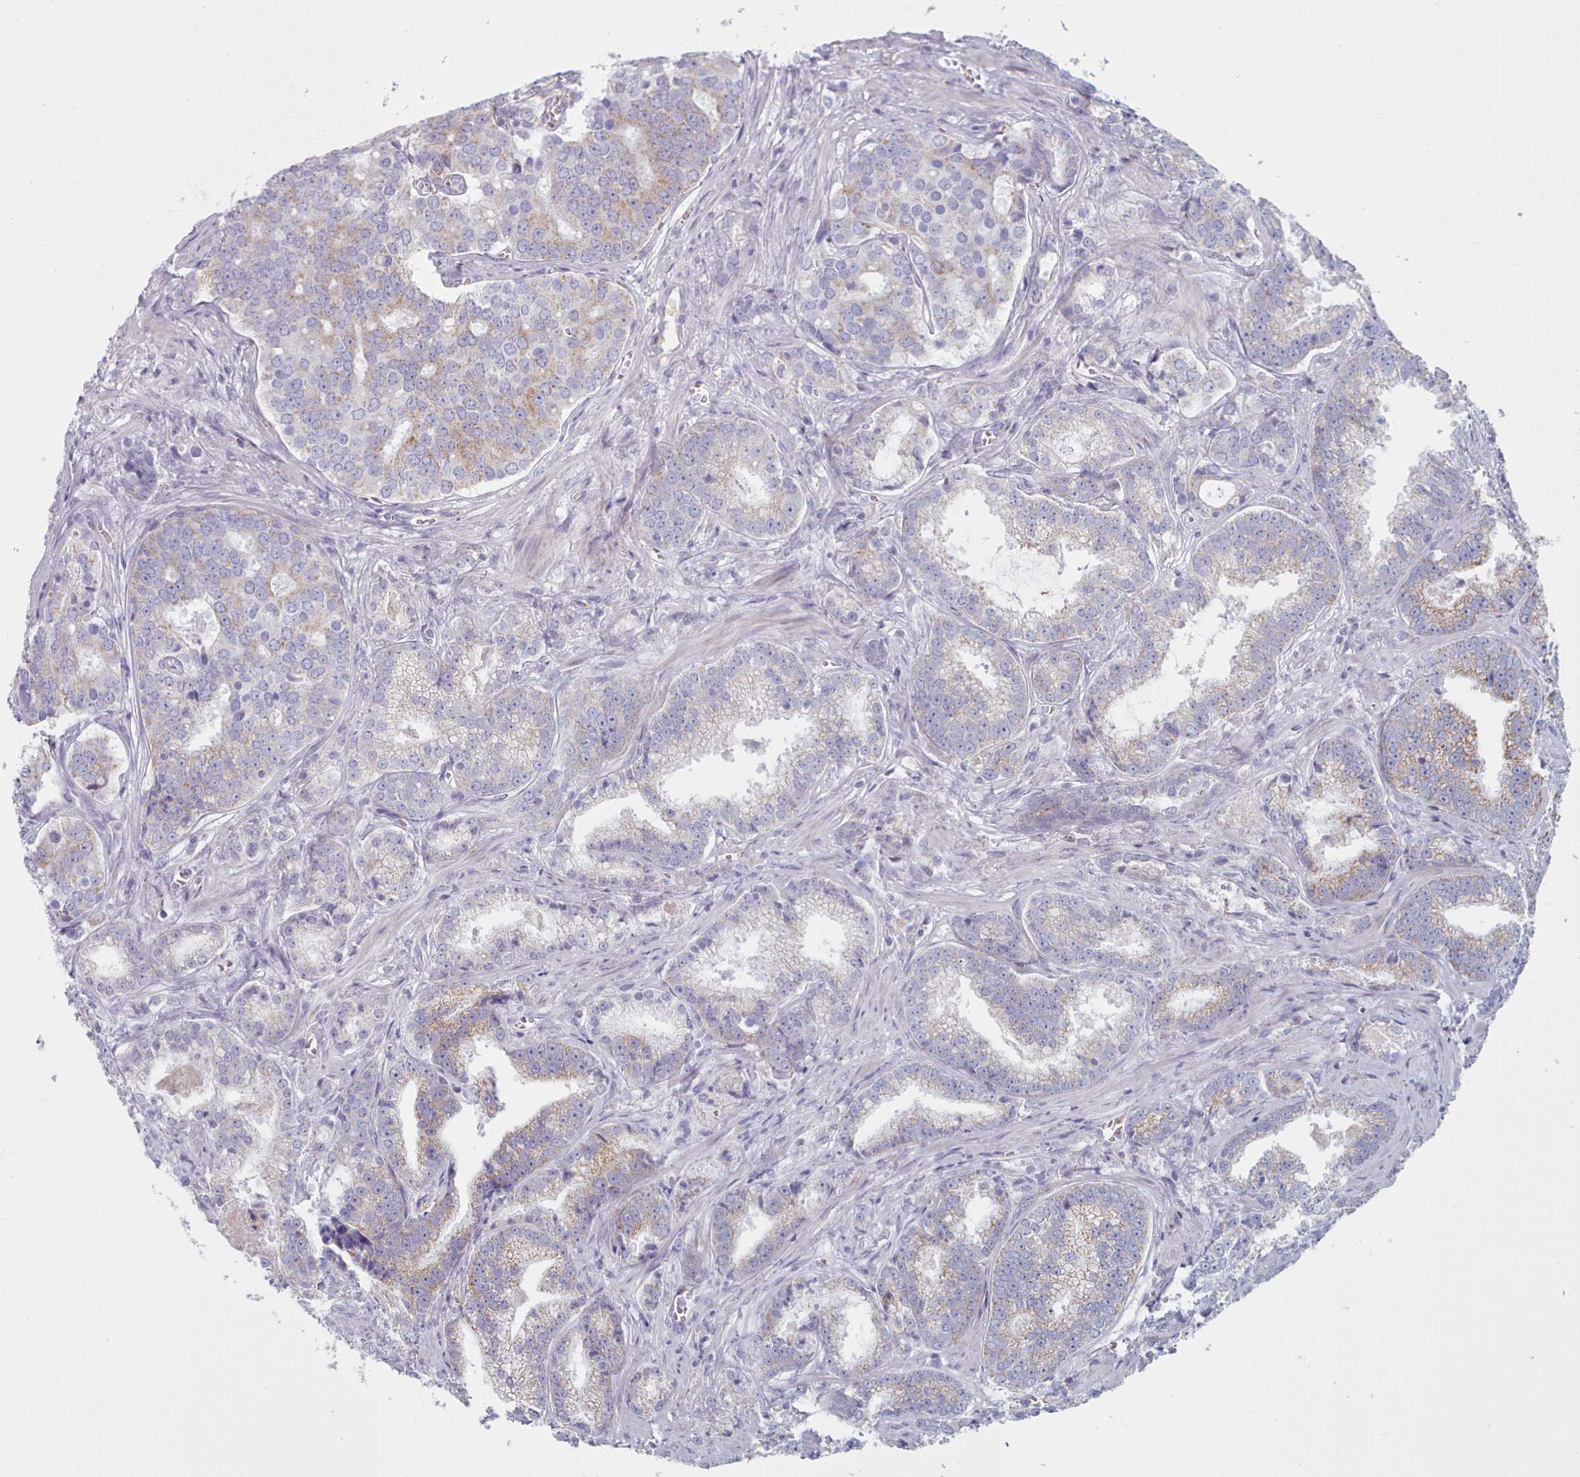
{"staining": {"intensity": "weak", "quantity": "<25%", "location": "cytoplasmic/membranous"}, "tissue": "prostate cancer", "cell_type": "Tumor cells", "image_type": "cancer", "snomed": [{"axis": "morphology", "description": "Adenocarcinoma, High grade"}, {"axis": "topography", "description": "Prostate"}], "caption": "This is a photomicrograph of IHC staining of prostate cancer (high-grade adenocarcinoma), which shows no positivity in tumor cells.", "gene": "FAM170B", "patient": {"sex": "male", "age": 67}}